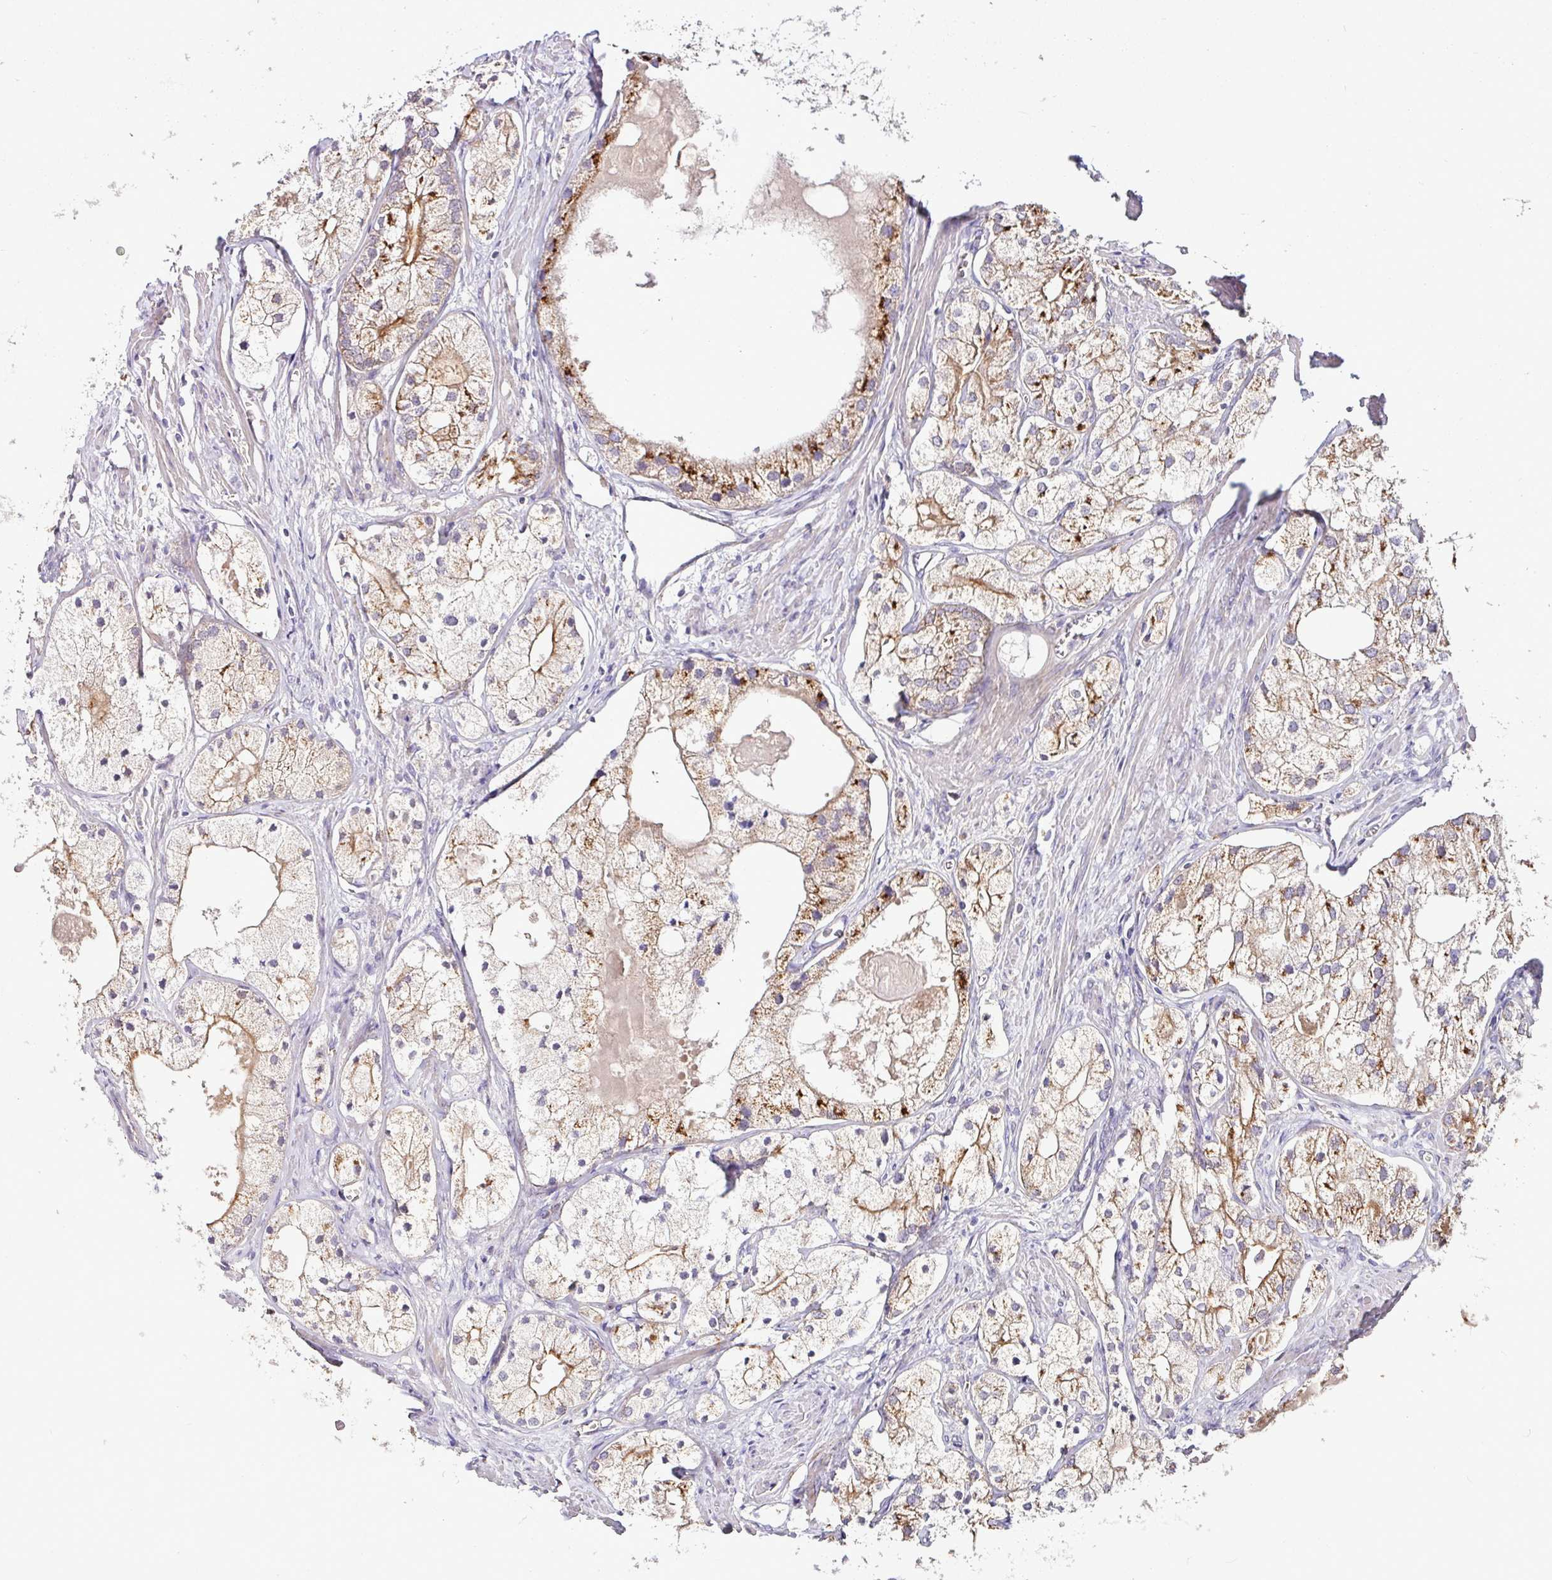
{"staining": {"intensity": "moderate", "quantity": "25%-75%", "location": "cytoplasmic/membranous"}, "tissue": "prostate cancer", "cell_type": "Tumor cells", "image_type": "cancer", "snomed": [{"axis": "morphology", "description": "Adenocarcinoma, Low grade"}, {"axis": "topography", "description": "Prostate"}], "caption": "Immunohistochemistry histopathology image of low-grade adenocarcinoma (prostate) stained for a protein (brown), which shows medium levels of moderate cytoplasmic/membranous positivity in approximately 25%-75% of tumor cells.", "gene": "CPD", "patient": {"sex": "male", "age": 69}}